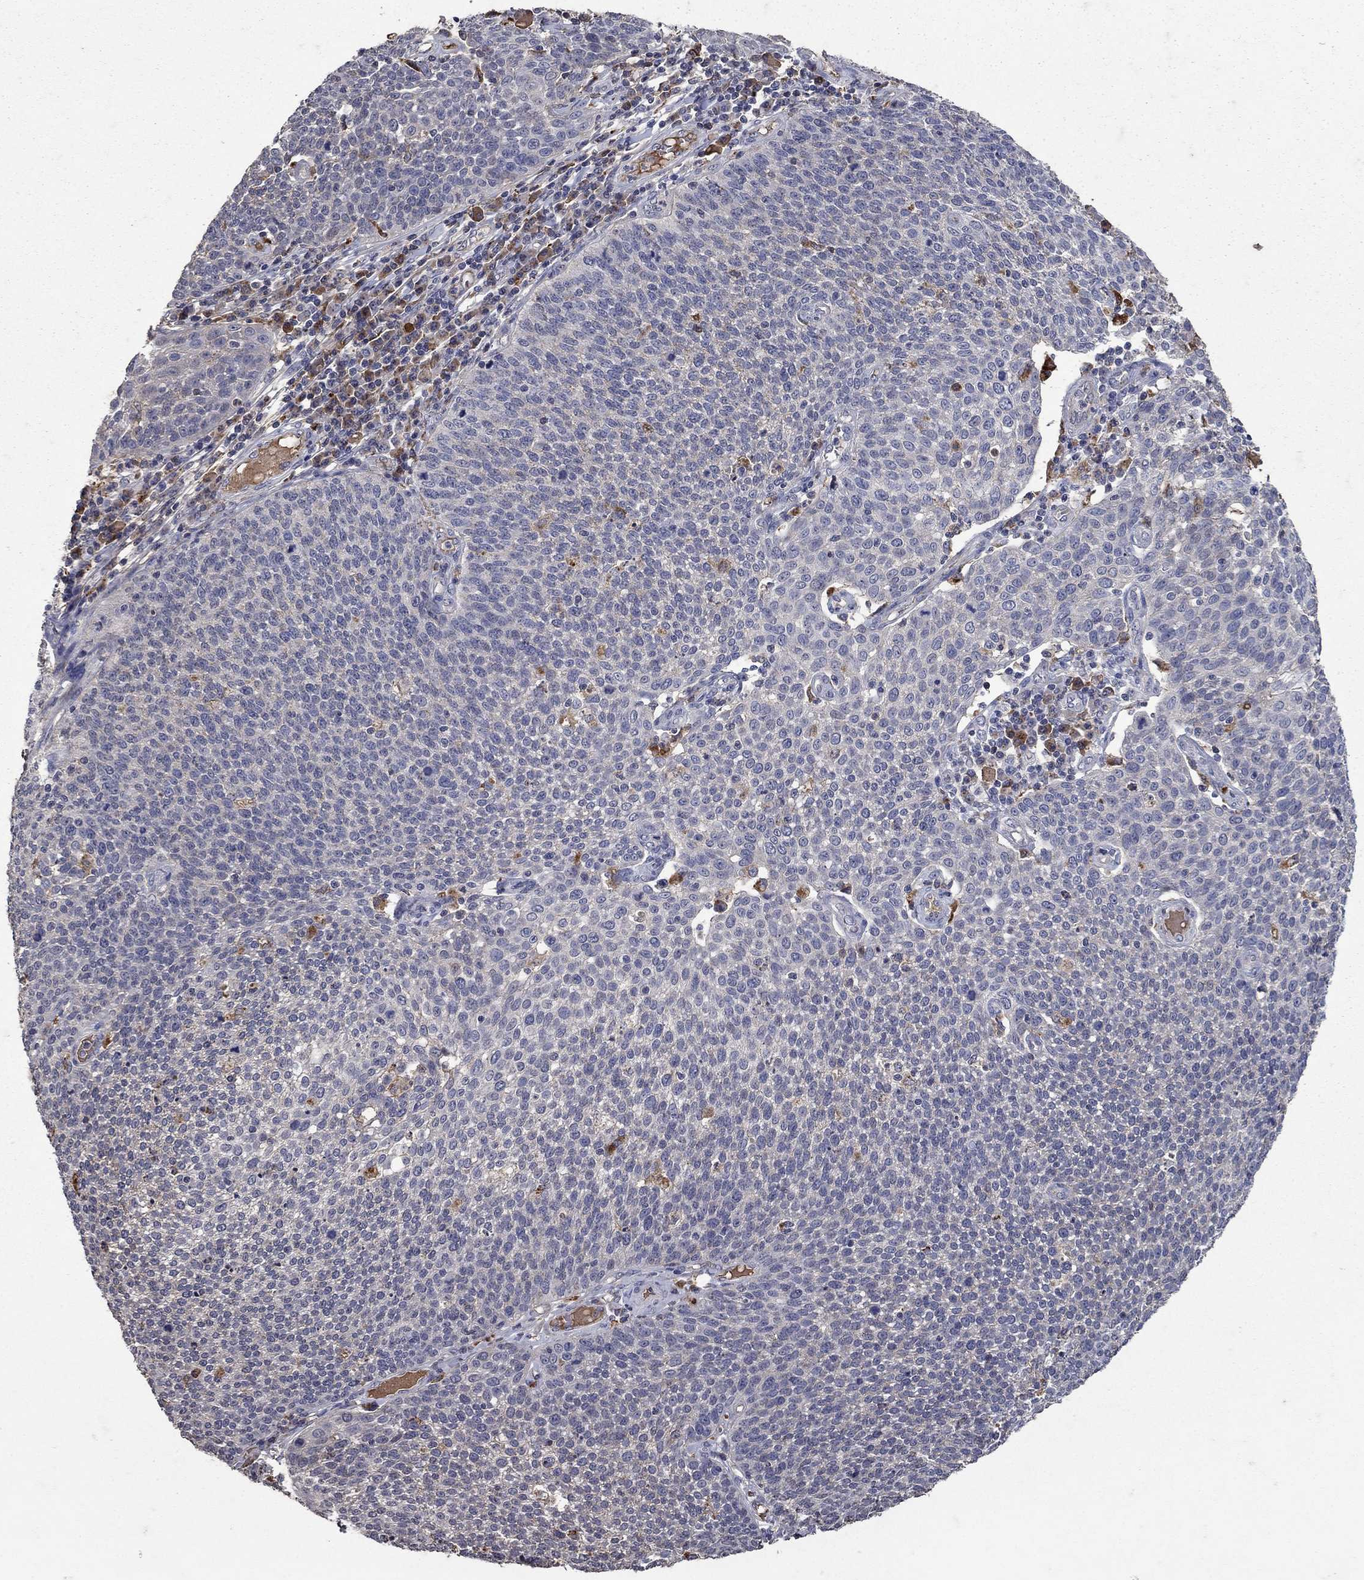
{"staining": {"intensity": "negative", "quantity": "none", "location": "none"}, "tissue": "cervical cancer", "cell_type": "Tumor cells", "image_type": "cancer", "snomed": [{"axis": "morphology", "description": "Squamous cell carcinoma, NOS"}, {"axis": "topography", "description": "Cervix"}], "caption": "Tumor cells are negative for protein expression in human cervical cancer (squamous cell carcinoma).", "gene": "NPC2", "patient": {"sex": "female", "age": 34}}